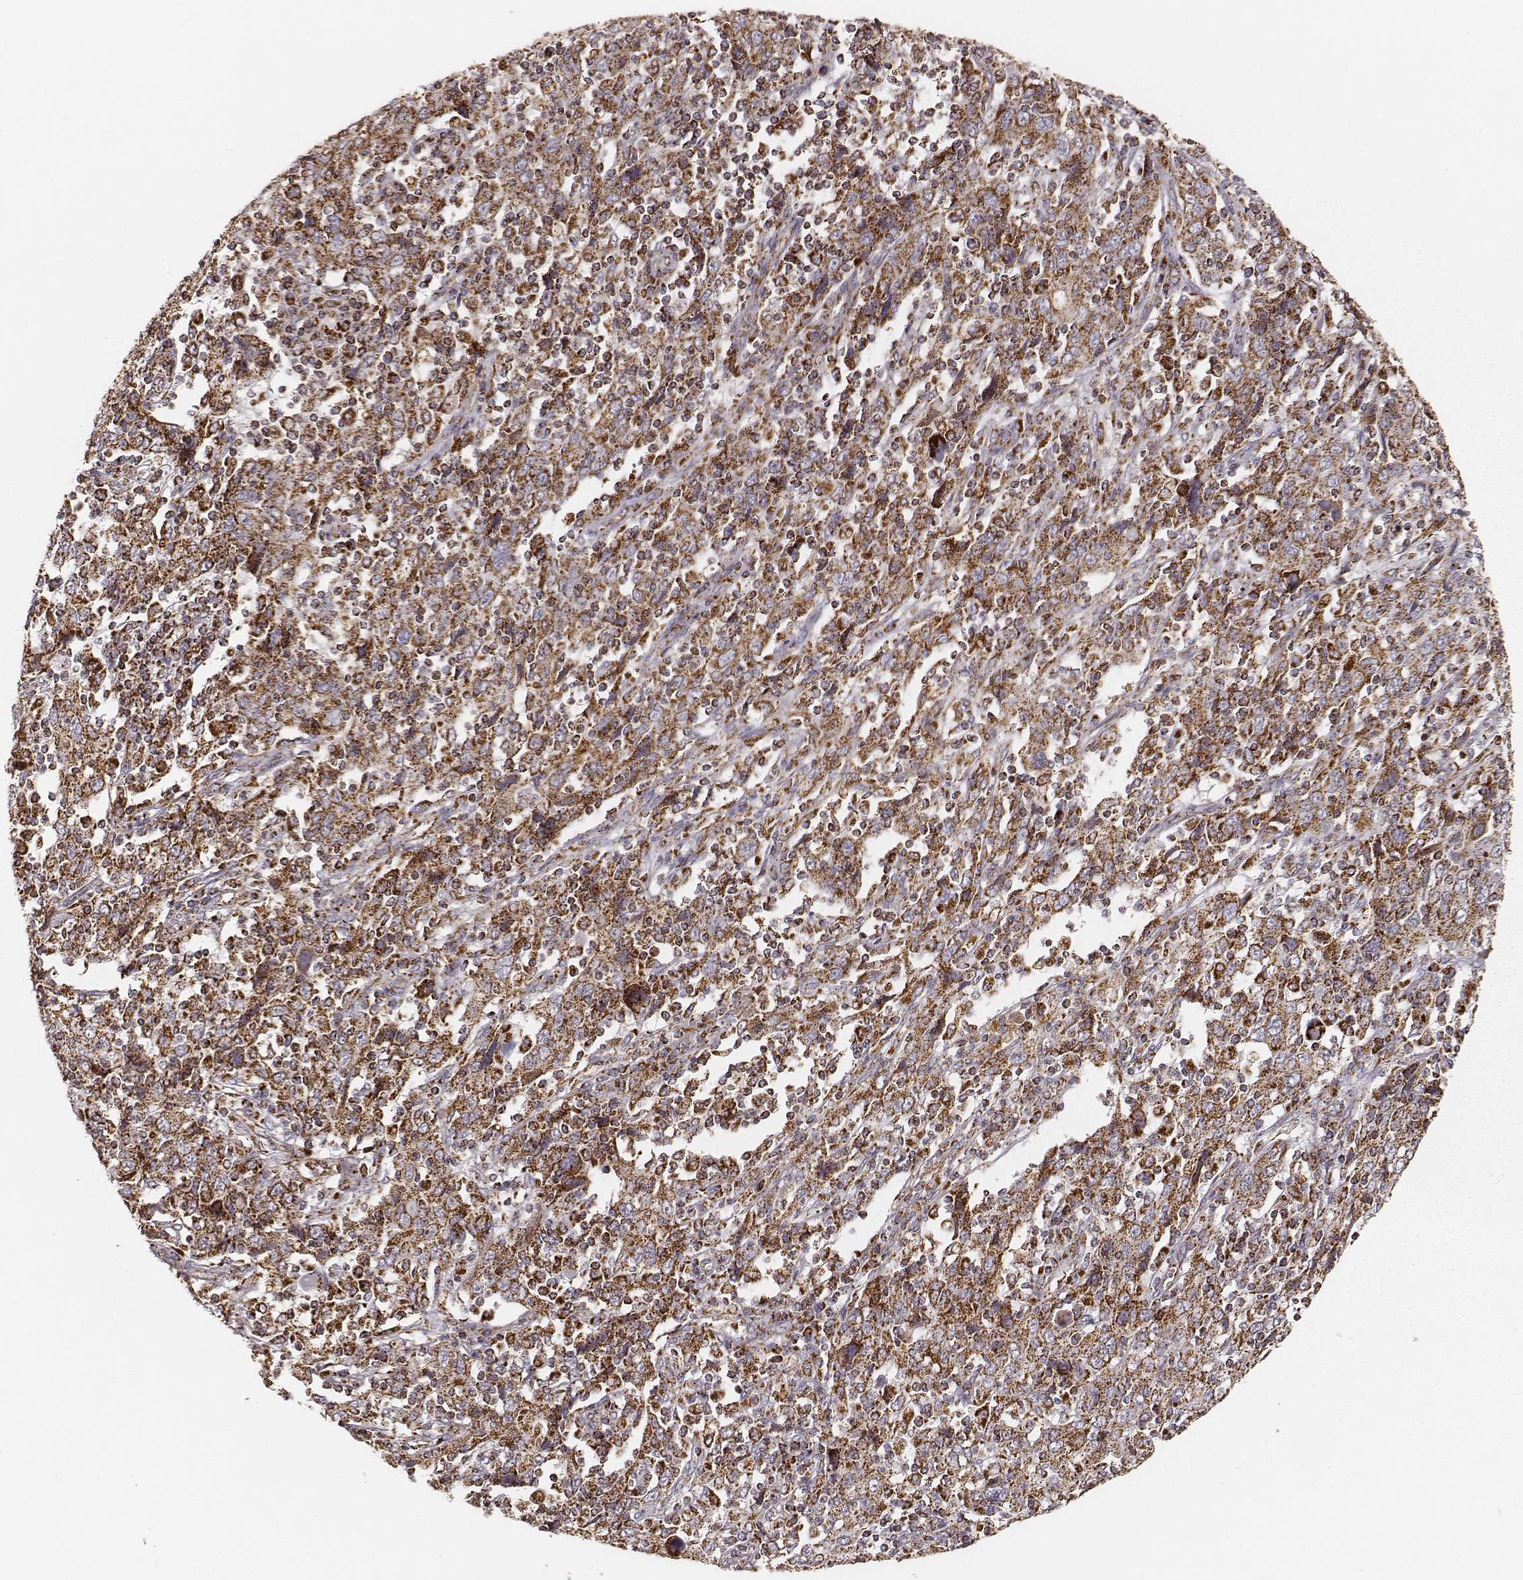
{"staining": {"intensity": "strong", "quantity": ">75%", "location": "cytoplasmic/membranous"}, "tissue": "cervical cancer", "cell_type": "Tumor cells", "image_type": "cancer", "snomed": [{"axis": "morphology", "description": "Squamous cell carcinoma, NOS"}, {"axis": "topography", "description": "Cervix"}], "caption": "Strong cytoplasmic/membranous positivity is identified in approximately >75% of tumor cells in cervical cancer.", "gene": "CS", "patient": {"sex": "female", "age": 46}}